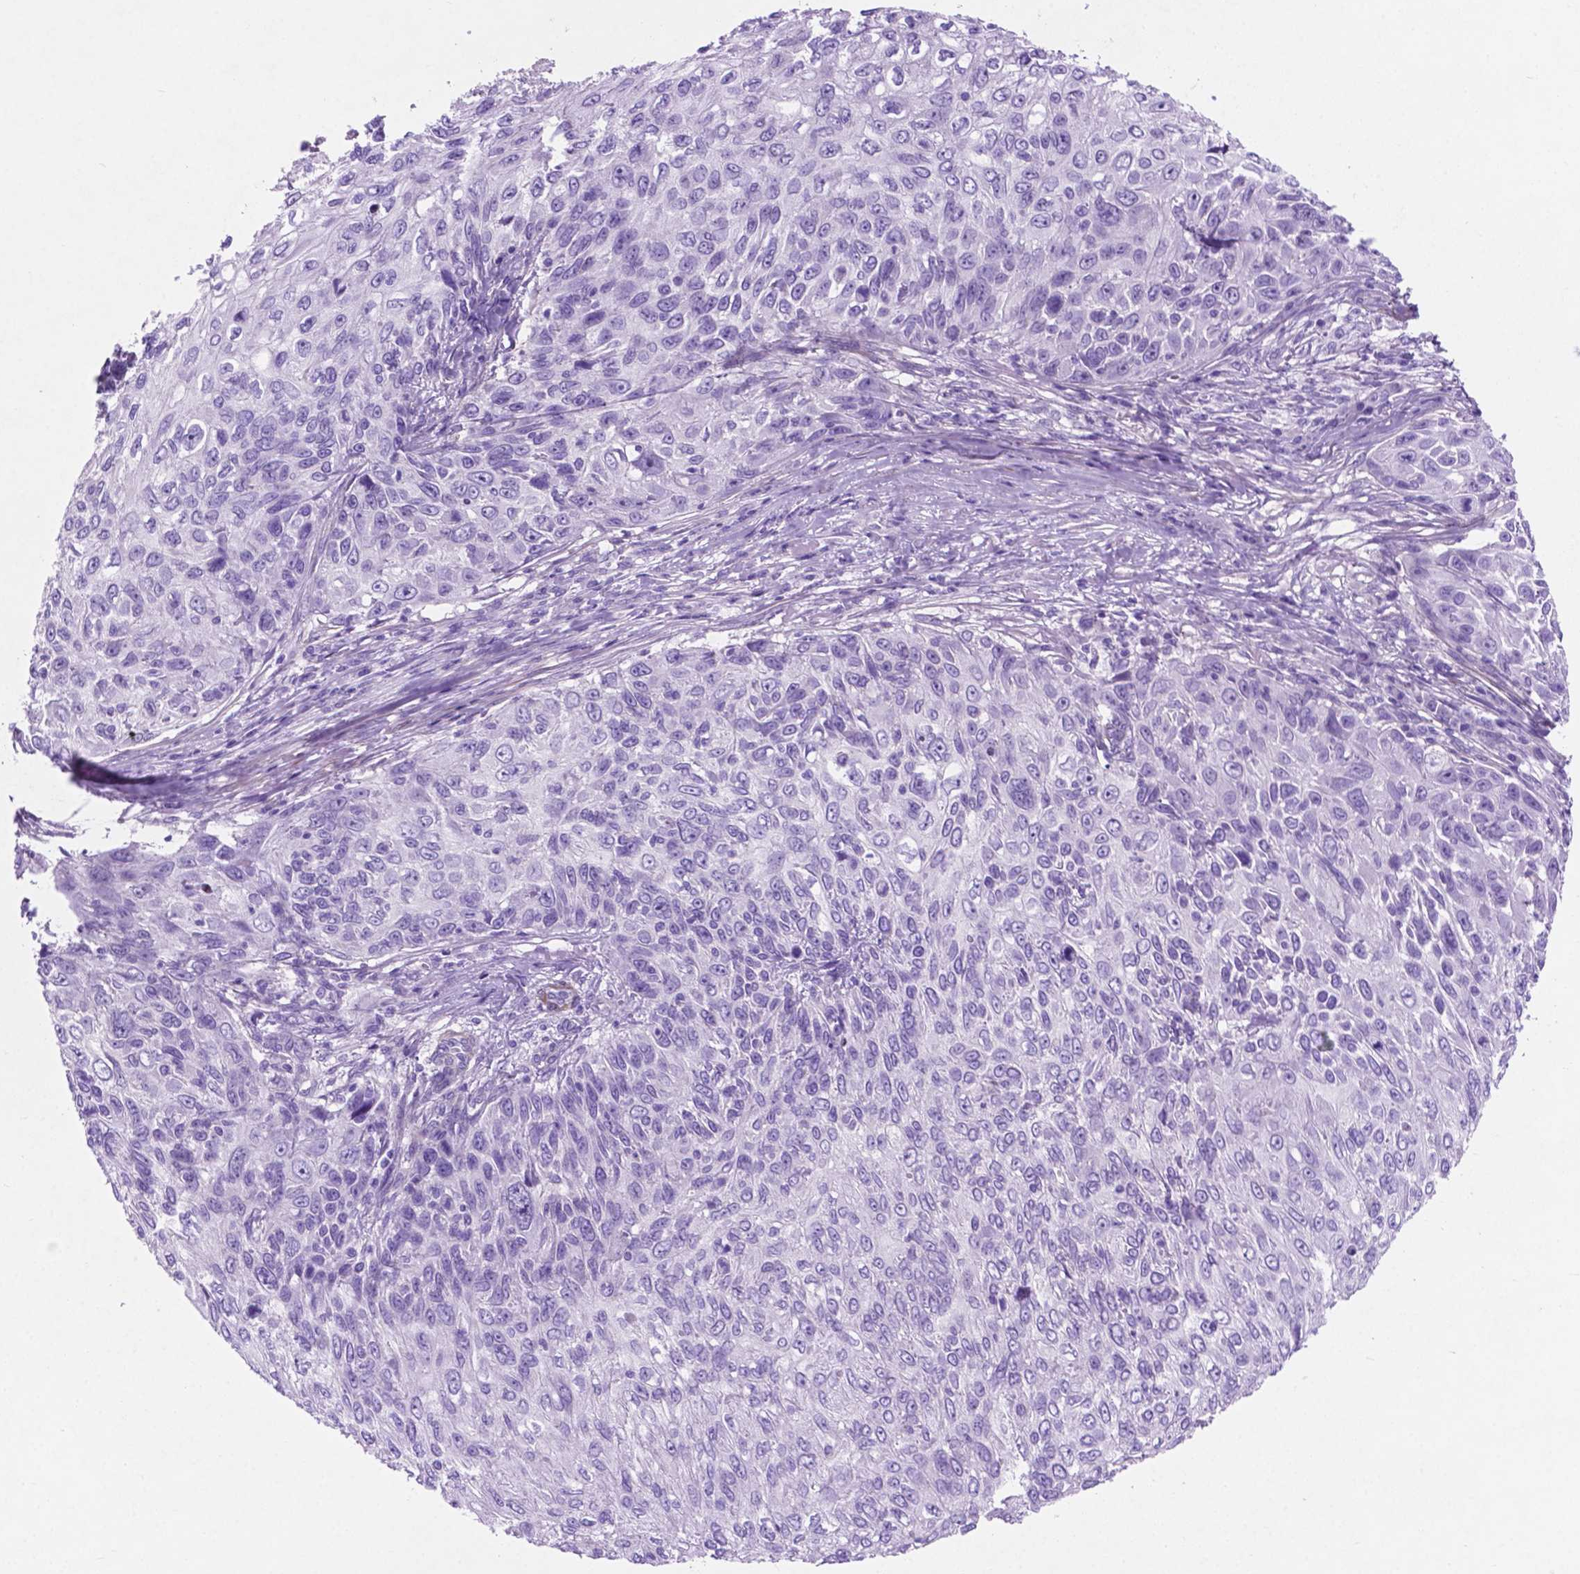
{"staining": {"intensity": "negative", "quantity": "none", "location": "none"}, "tissue": "skin cancer", "cell_type": "Tumor cells", "image_type": "cancer", "snomed": [{"axis": "morphology", "description": "Squamous cell carcinoma, NOS"}, {"axis": "topography", "description": "Skin"}], "caption": "An image of human skin cancer is negative for staining in tumor cells.", "gene": "ASPG", "patient": {"sex": "male", "age": 92}}